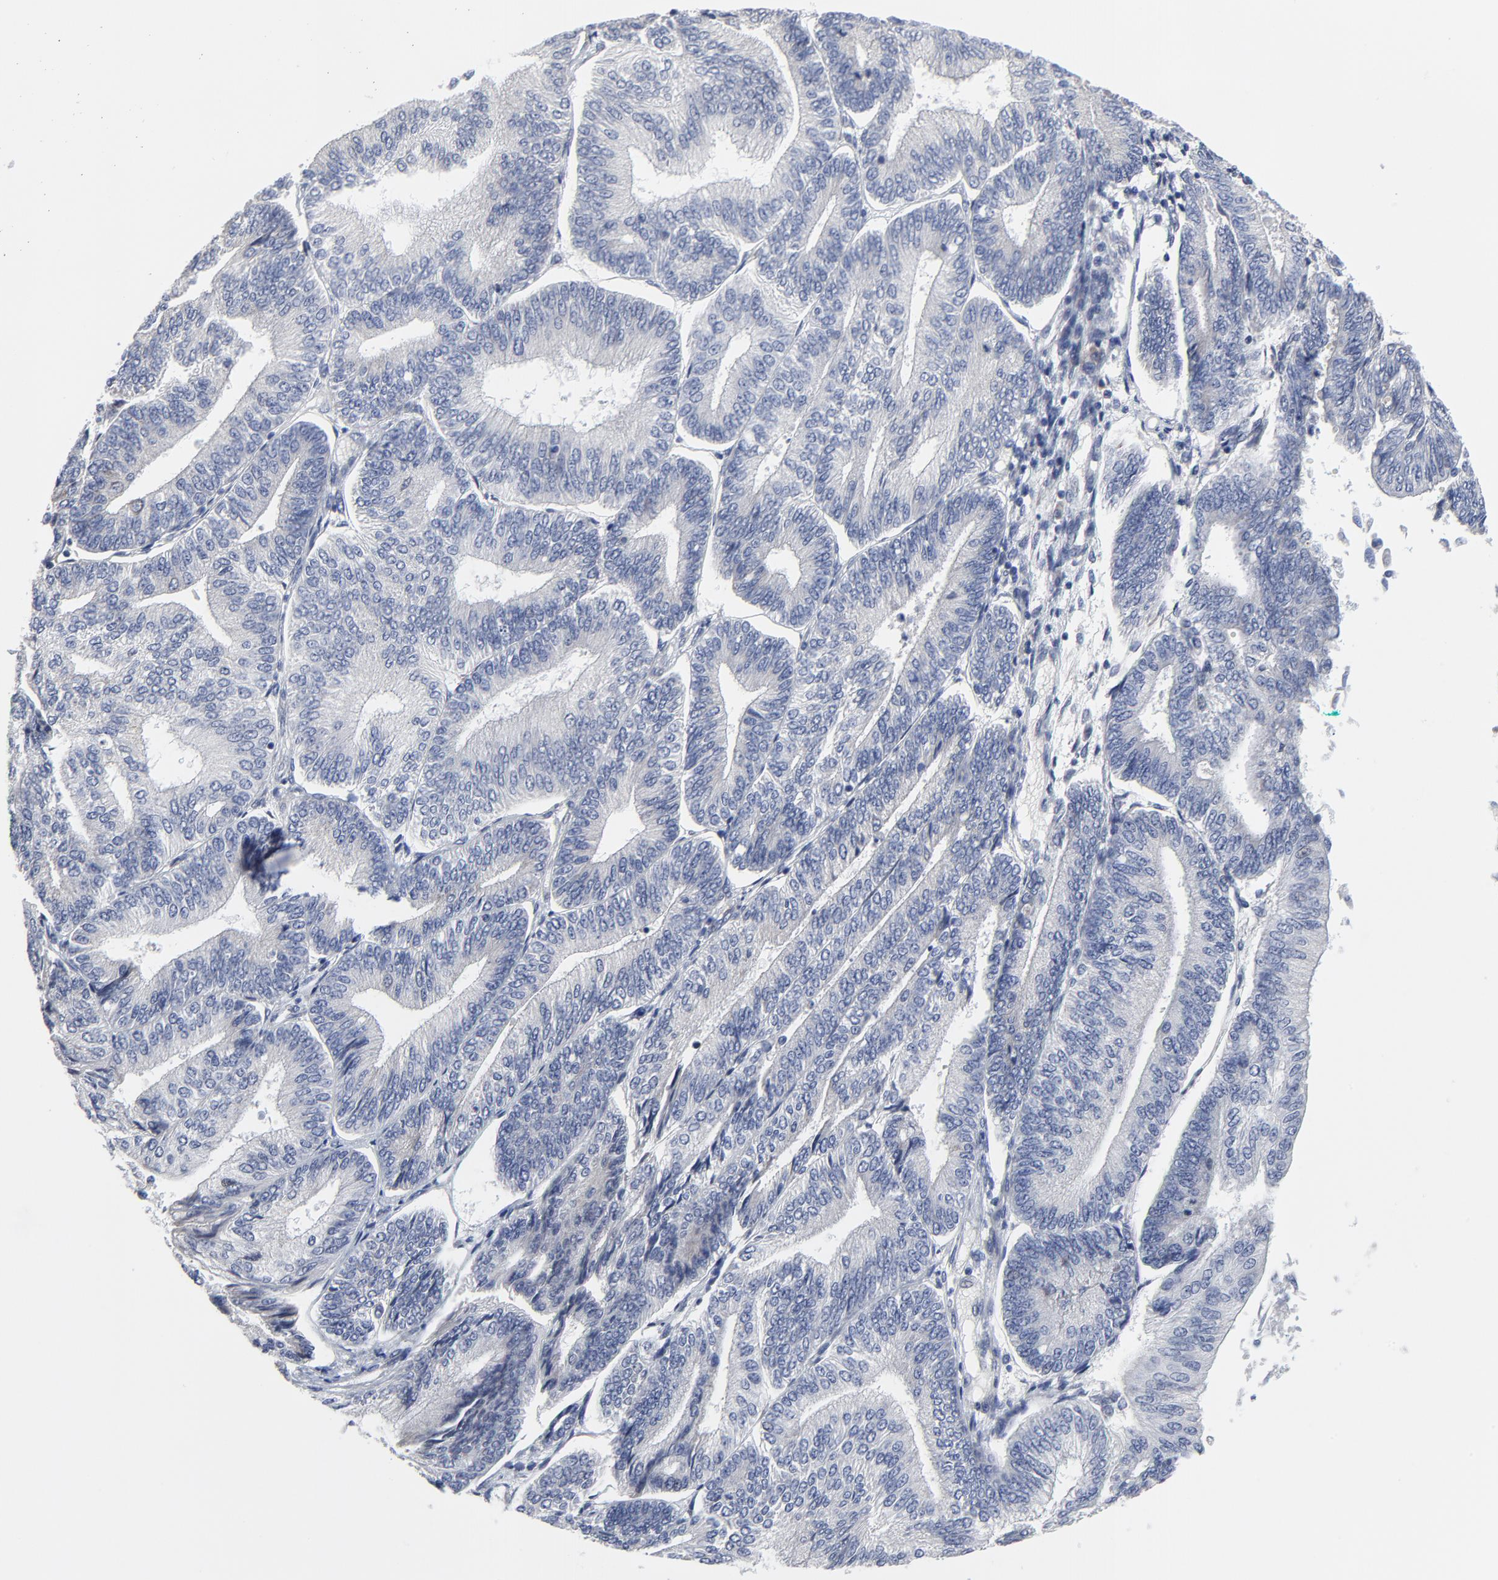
{"staining": {"intensity": "negative", "quantity": "none", "location": "none"}, "tissue": "endometrial cancer", "cell_type": "Tumor cells", "image_type": "cancer", "snomed": [{"axis": "morphology", "description": "Adenocarcinoma, NOS"}, {"axis": "topography", "description": "Endometrium"}], "caption": "Human endometrial adenocarcinoma stained for a protein using immunohistochemistry (IHC) reveals no staining in tumor cells.", "gene": "NLGN3", "patient": {"sex": "female", "age": 55}}